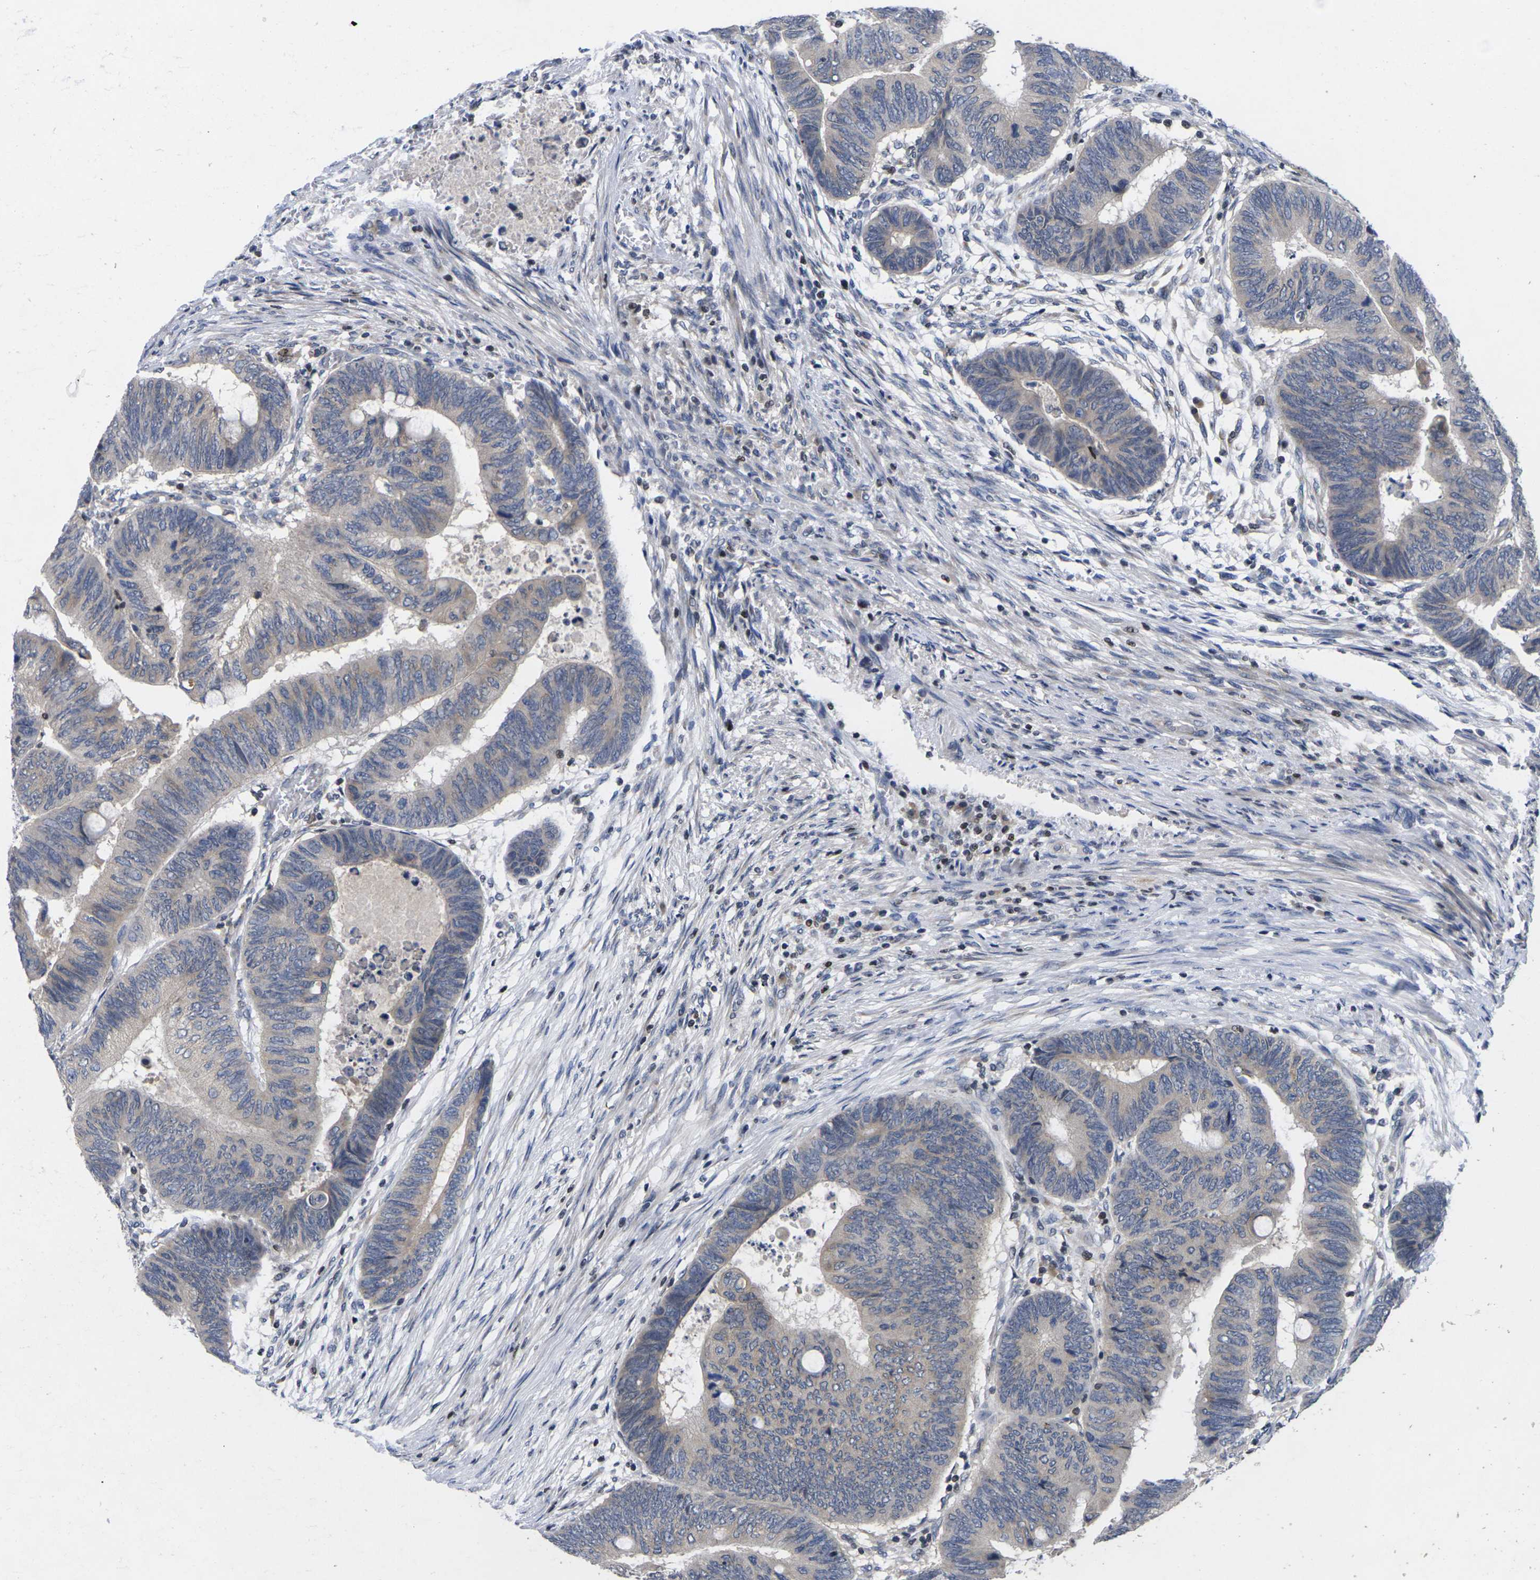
{"staining": {"intensity": "negative", "quantity": "none", "location": "none"}, "tissue": "colorectal cancer", "cell_type": "Tumor cells", "image_type": "cancer", "snomed": [{"axis": "morphology", "description": "Normal tissue, NOS"}, {"axis": "morphology", "description": "Adenocarcinoma, NOS"}, {"axis": "topography", "description": "Rectum"}, {"axis": "topography", "description": "Peripheral nerve tissue"}], "caption": "Immunohistochemistry of adenocarcinoma (colorectal) reveals no expression in tumor cells.", "gene": "IKZF1", "patient": {"sex": "male", "age": 92}}